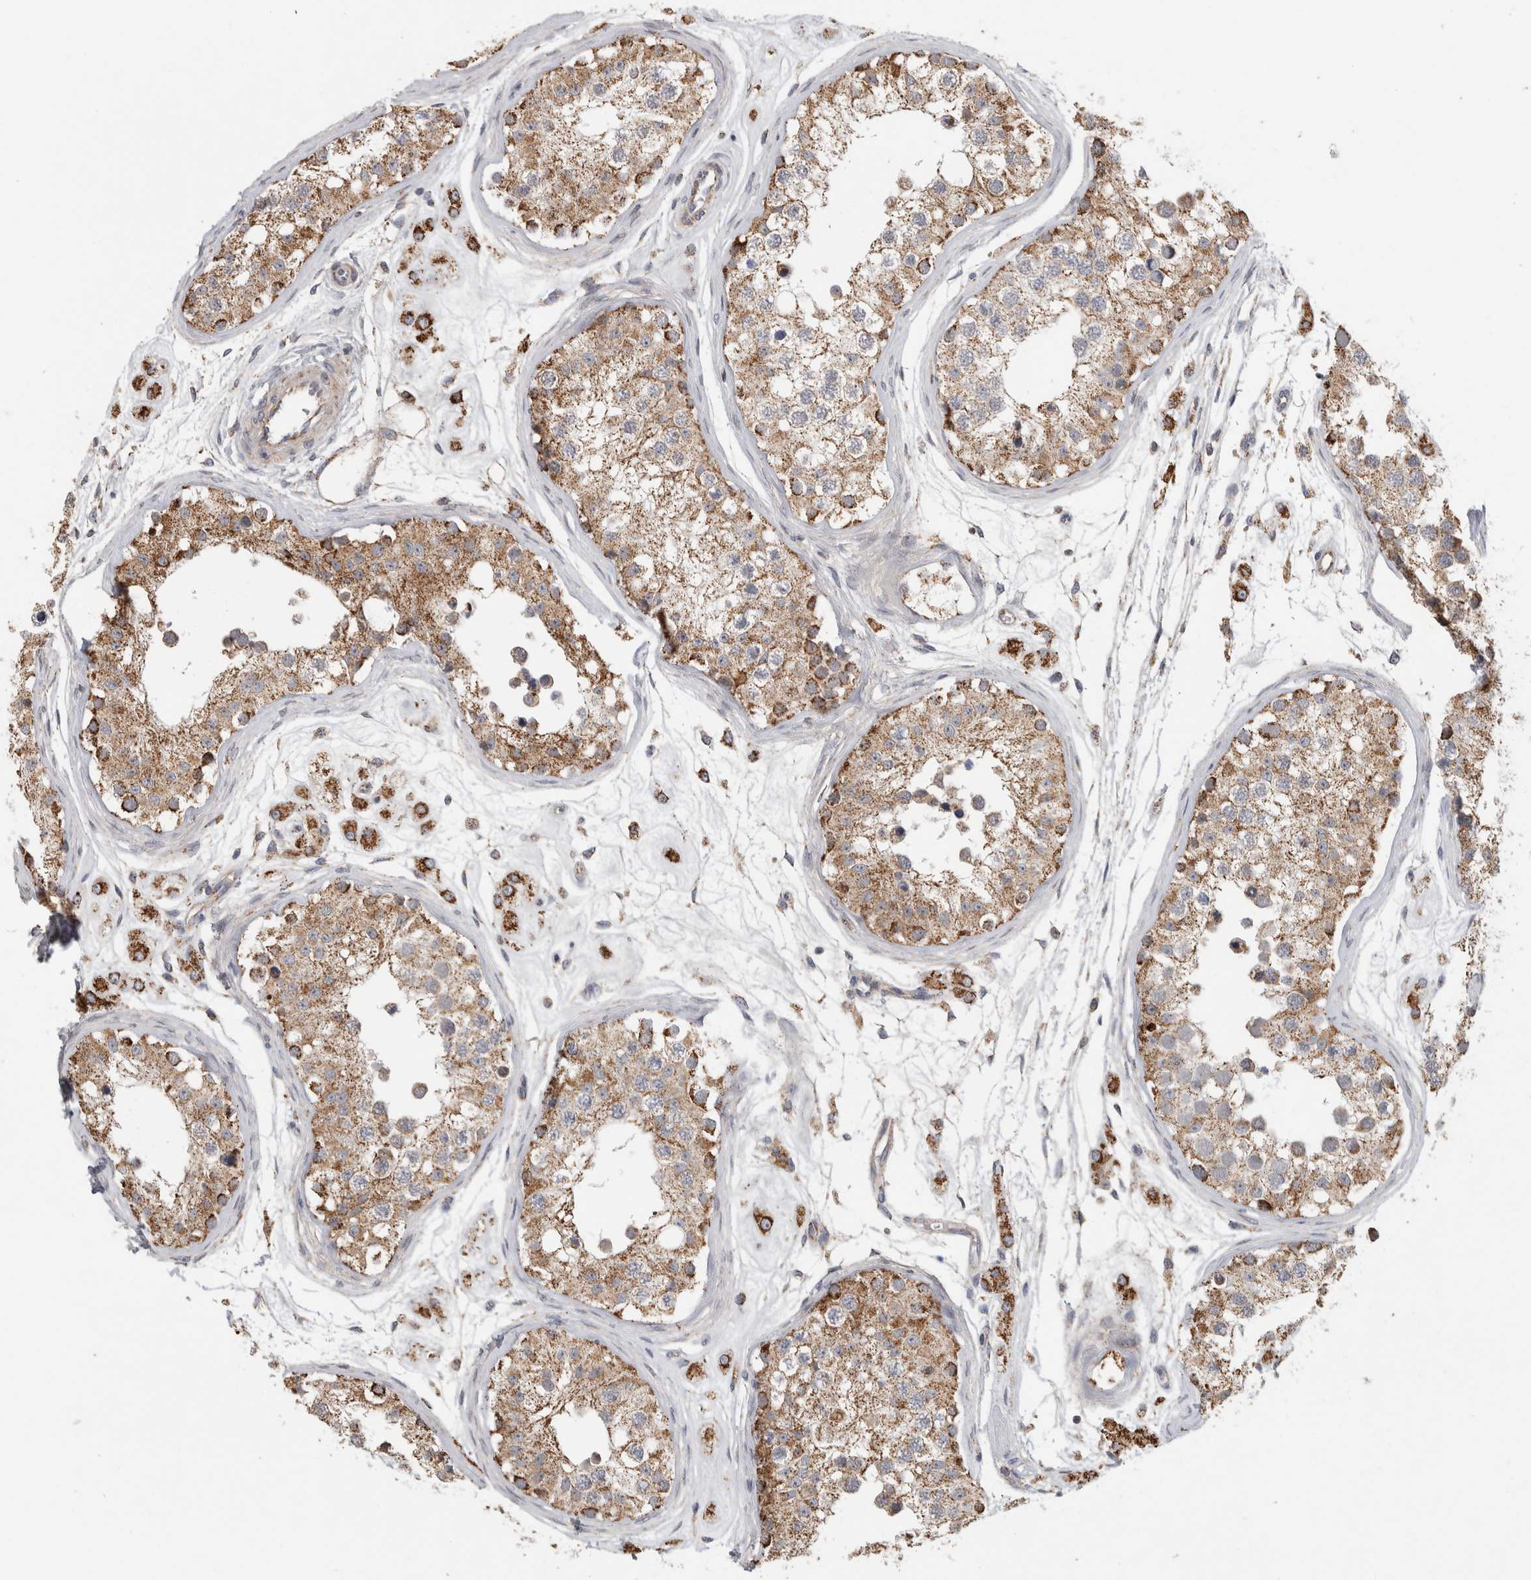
{"staining": {"intensity": "moderate", "quantity": ">75%", "location": "cytoplasmic/membranous"}, "tissue": "testis", "cell_type": "Cells in seminiferous ducts", "image_type": "normal", "snomed": [{"axis": "morphology", "description": "Normal tissue, NOS"}, {"axis": "morphology", "description": "Adenocarcinoma, metastatic, NOS"}, {"axis": "topography", "description": "Testis"}], "caption": "The histopathology image reveals staining of benign testis, revealing moderate cytoplasmic/membranous protein expression (brown color) within cells in seminiferous ducts. The staining was performed using DAB (3,3'-diaminobenzidine) to visualize the protein expression in brown, while the nuclei were stained in blue with hematoxylin (Magnification: 20x).", "gene": "ST8SIA1", "patient": {"sex": "male", "age": 26}}